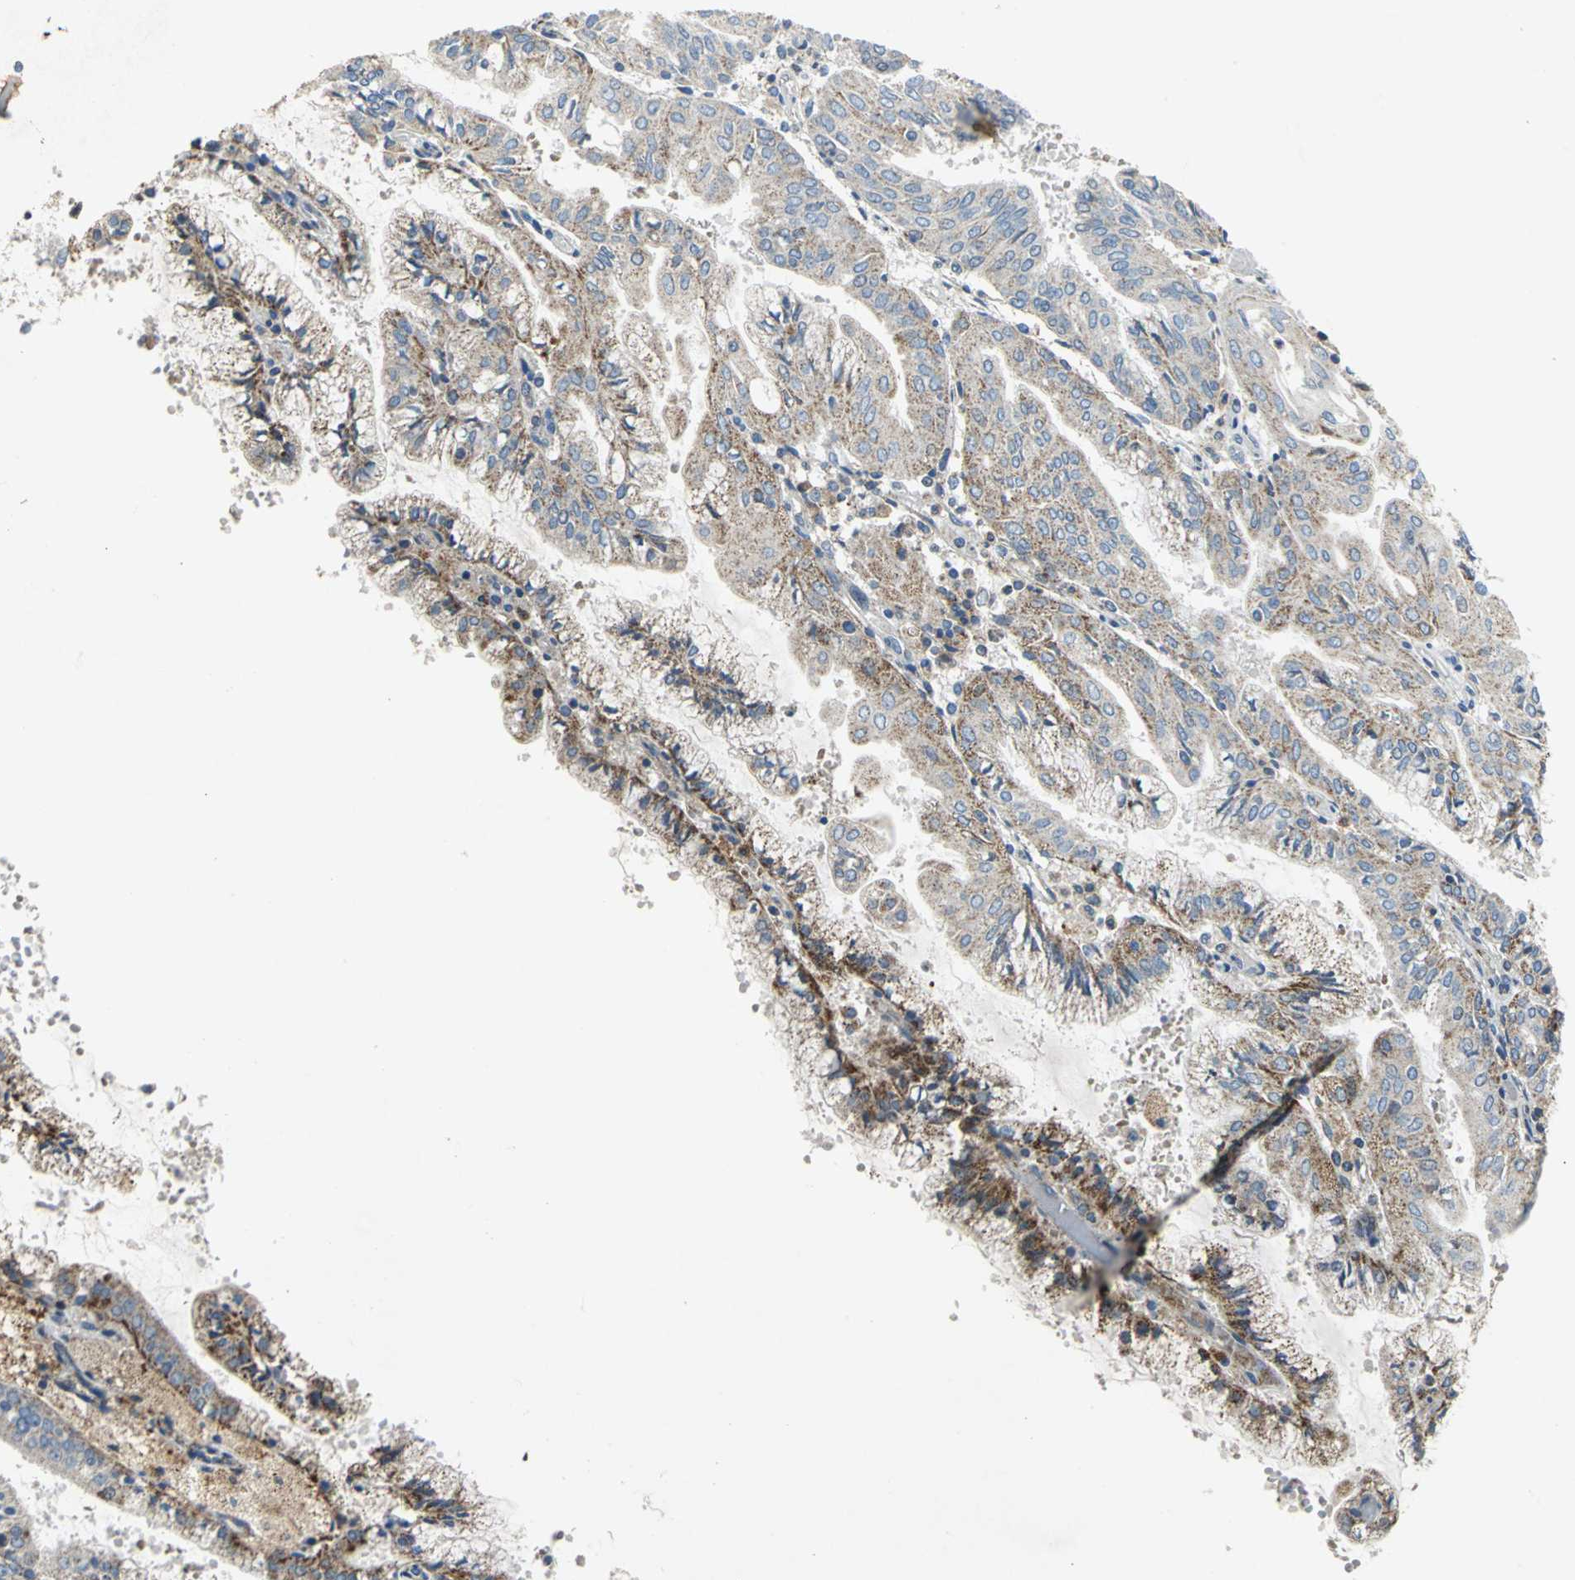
{"staining": {"intensity": "moderate", "quantity": "25%-75%", "location": "cytoplasmic/membranous"}, "tissue": "endometrial cancer", "cell_type": "Tumor cells", "image_type": "cancer", "snomed": [{"axis": "morphology", "description": "Adenocarcinoma, NOS"}, {"axis": "topography", "description": "Endometrium"}], "caption": "This histopathology image demonstrates immunohistochemistry staining of human endometrial adenocarcinoma, with medium moderate cytoplasmic/membranous positivity in about 25%-75% of tumor cells.", "gene": "SPPL2B", "patient": {"sex": "female", "age": 63}}